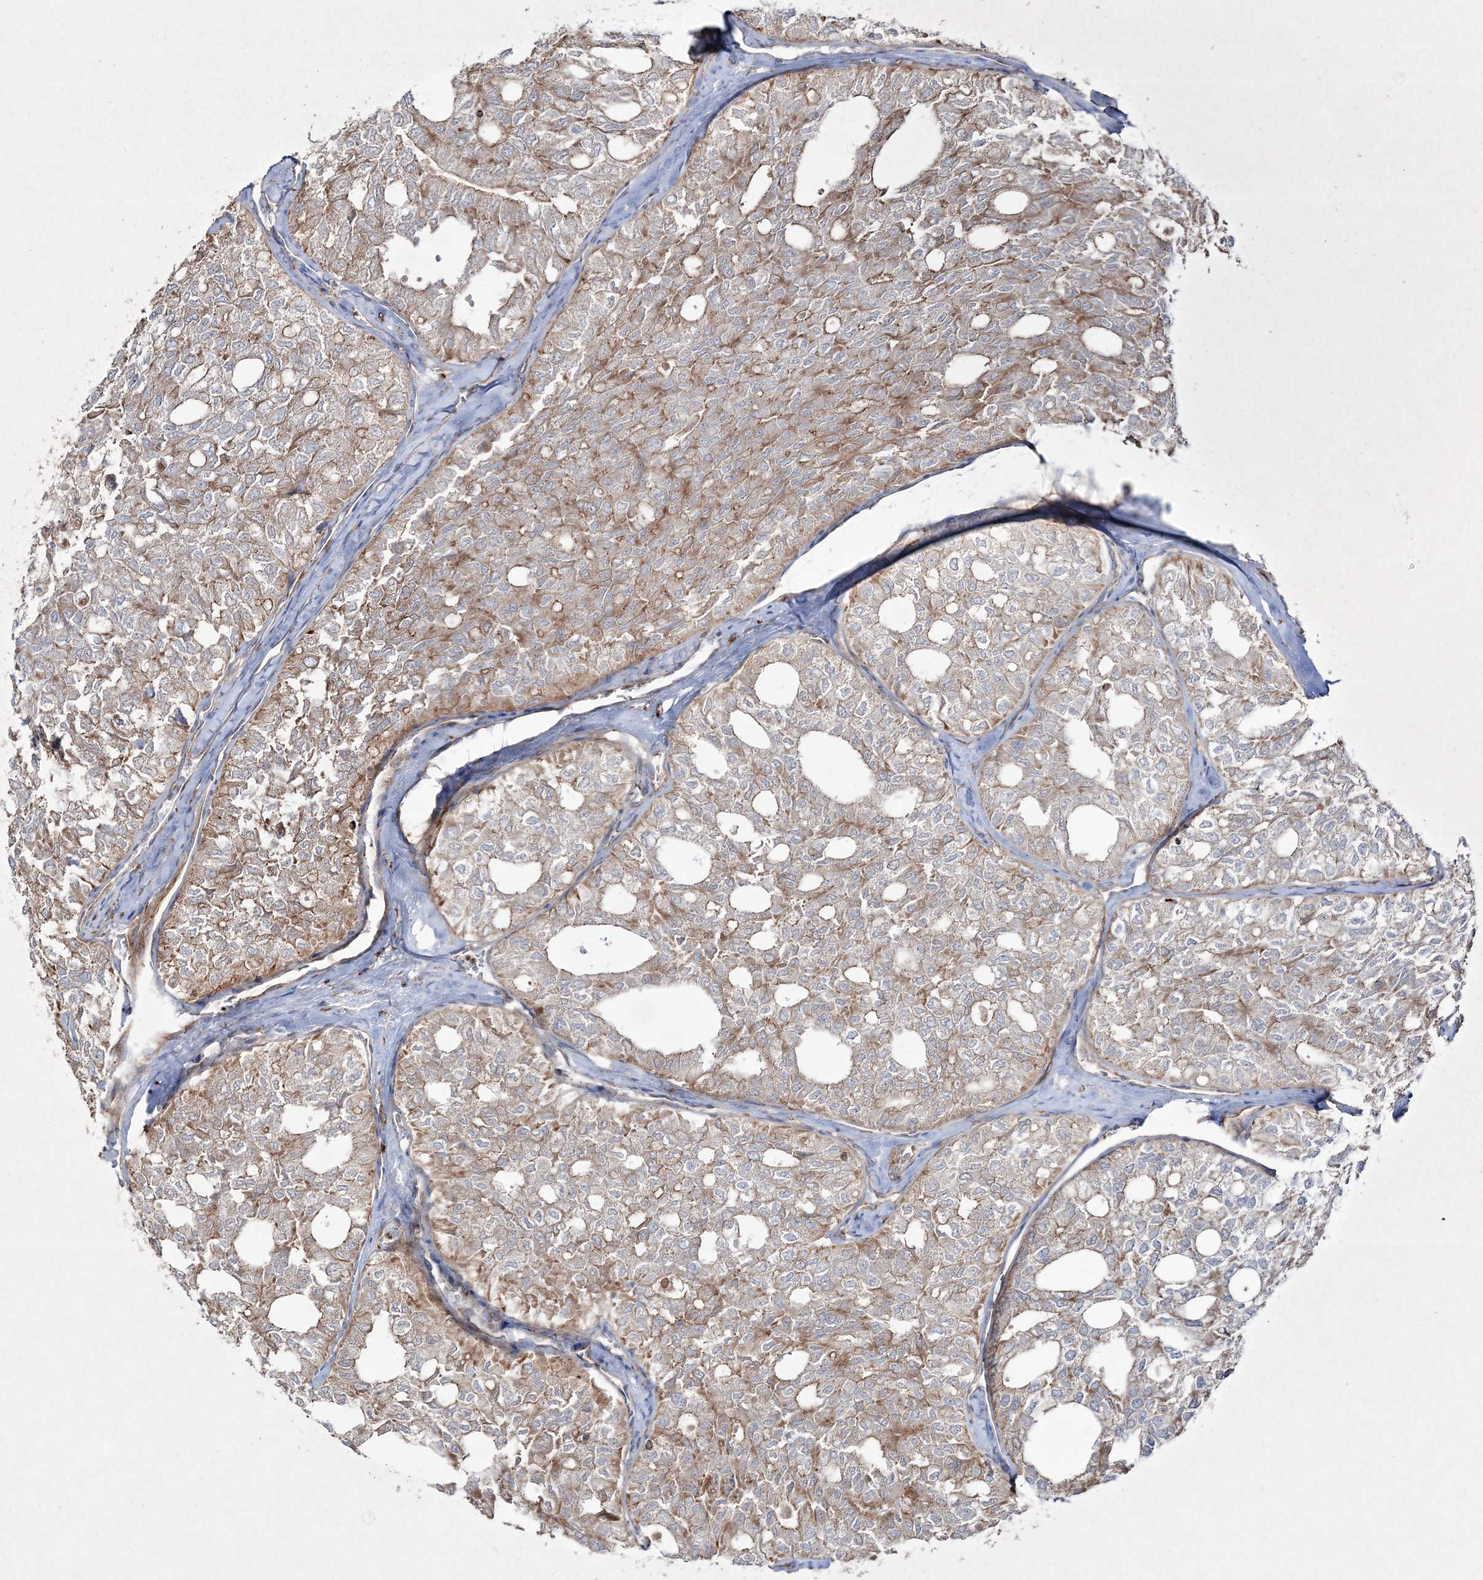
{"staining": {"intensity": "moderate", "quantity": "<25%", "location": "cytoplasmic/membranous"}, "tissue": "thyroid cancer", "cell_type": "Tumor cells", "image_type": "cancer", "snomed": [{"axis": "morphology", "description": "Follicular adenoma carcinoma, NOS"}, {"axis": "topography", "description": "Thyroid gland"}], "caption": "Immunohistochemical staining of human follicular adenoma carcinoma (thyroid) demonstrates moderate cytoplasmic/membranous protein positivity in about <25% of tumor cells.", "gene": "RICTOR", "patient": {"sex": "male", "age": 75}}